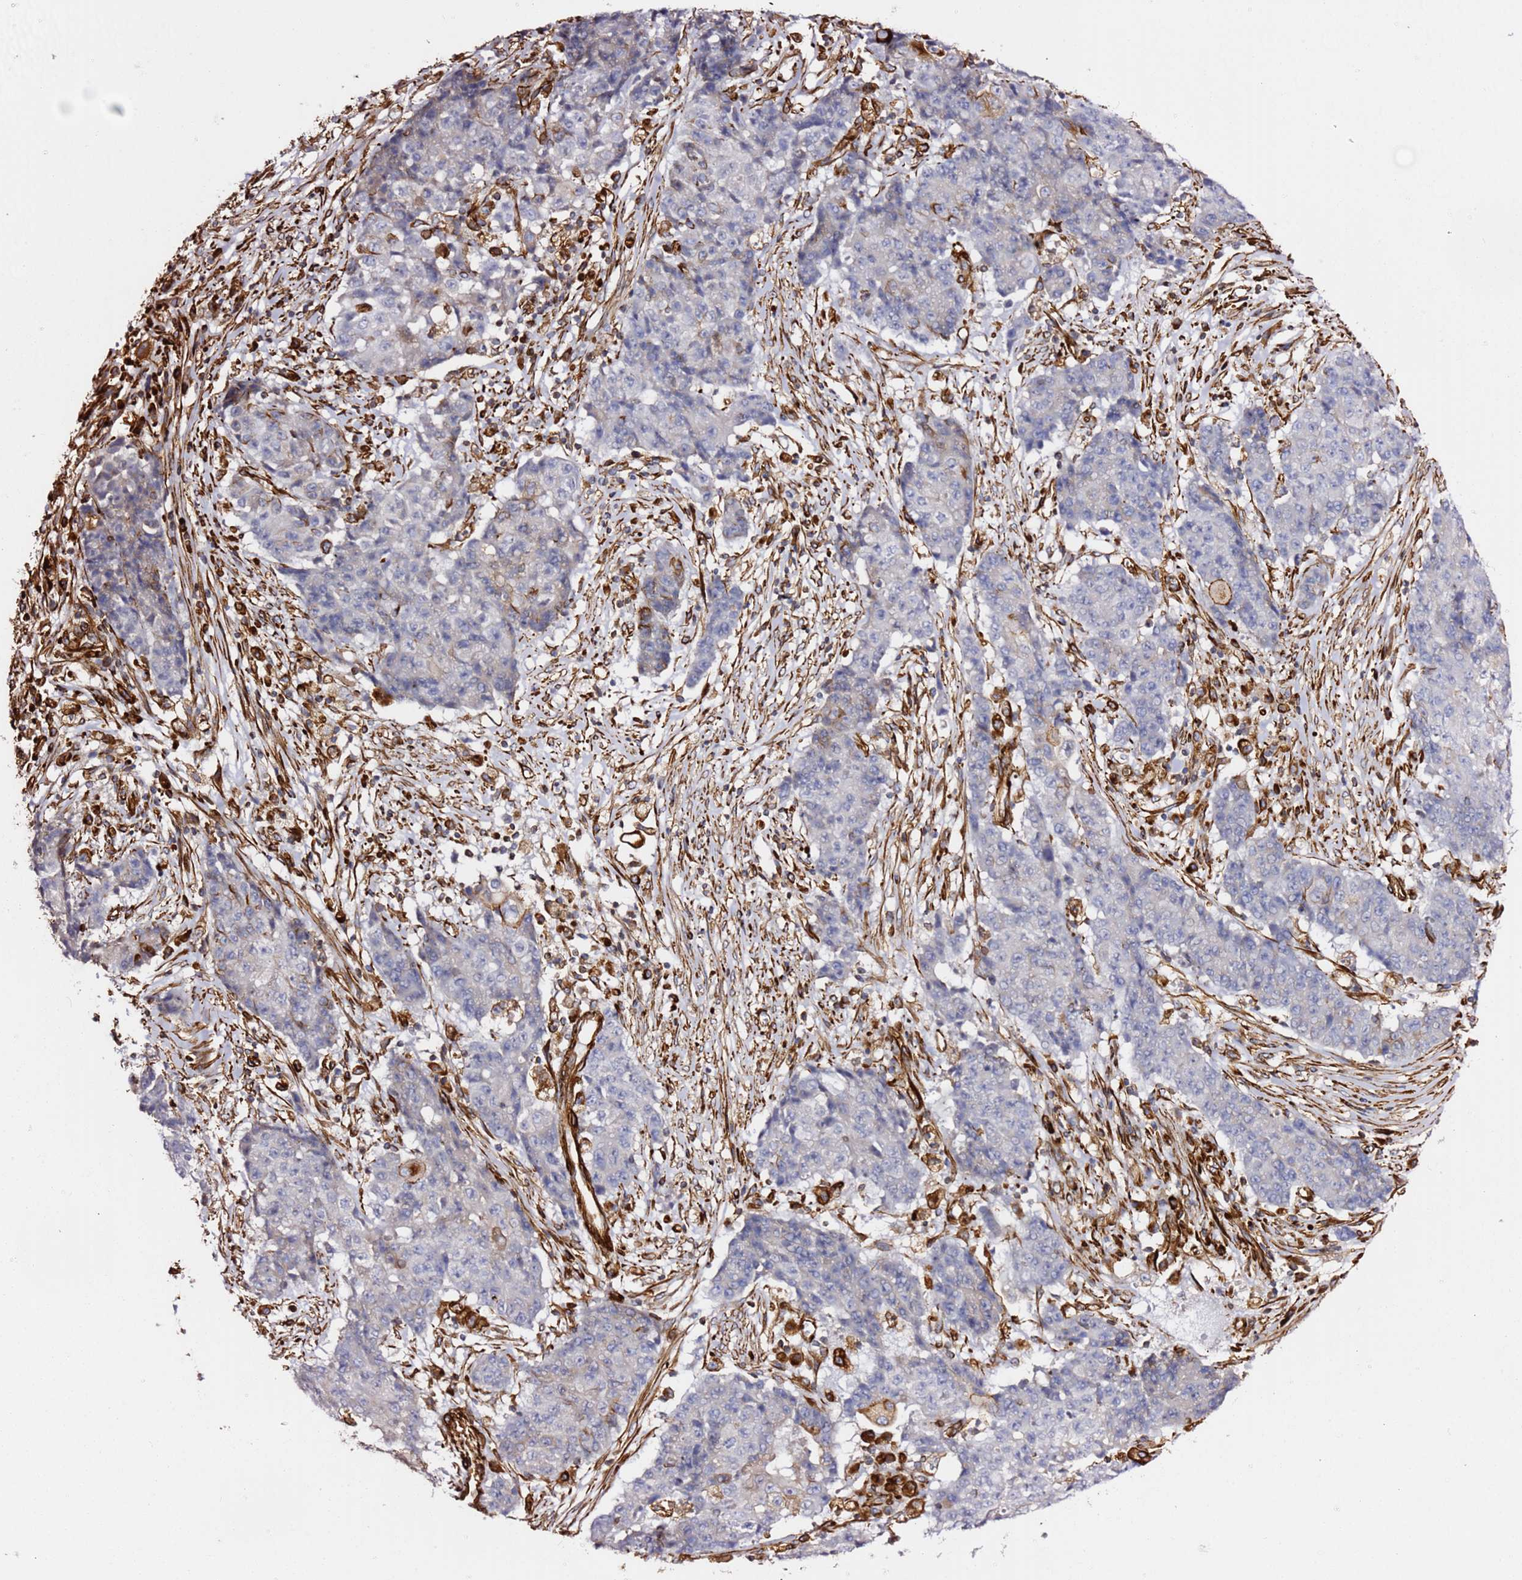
{"staining": {"intensity": "negative", "quantity": "none", "location": "none"}, "tissue": "ovarian cancer", "cell_type": "Tumor cells", "image_type": "cancer", "snomed": [{"axis": "morphology", "description": "Carcinoma, endometroid"}, {"axis": "topography", "description": "Ovary"}], "caption": "Micrograph shows no significant protein positivity in tumor cells of endometroid carcinoma (ovarian).", "gene": "MRGPRE", "patient": {"sex": "female", "age": 42}}